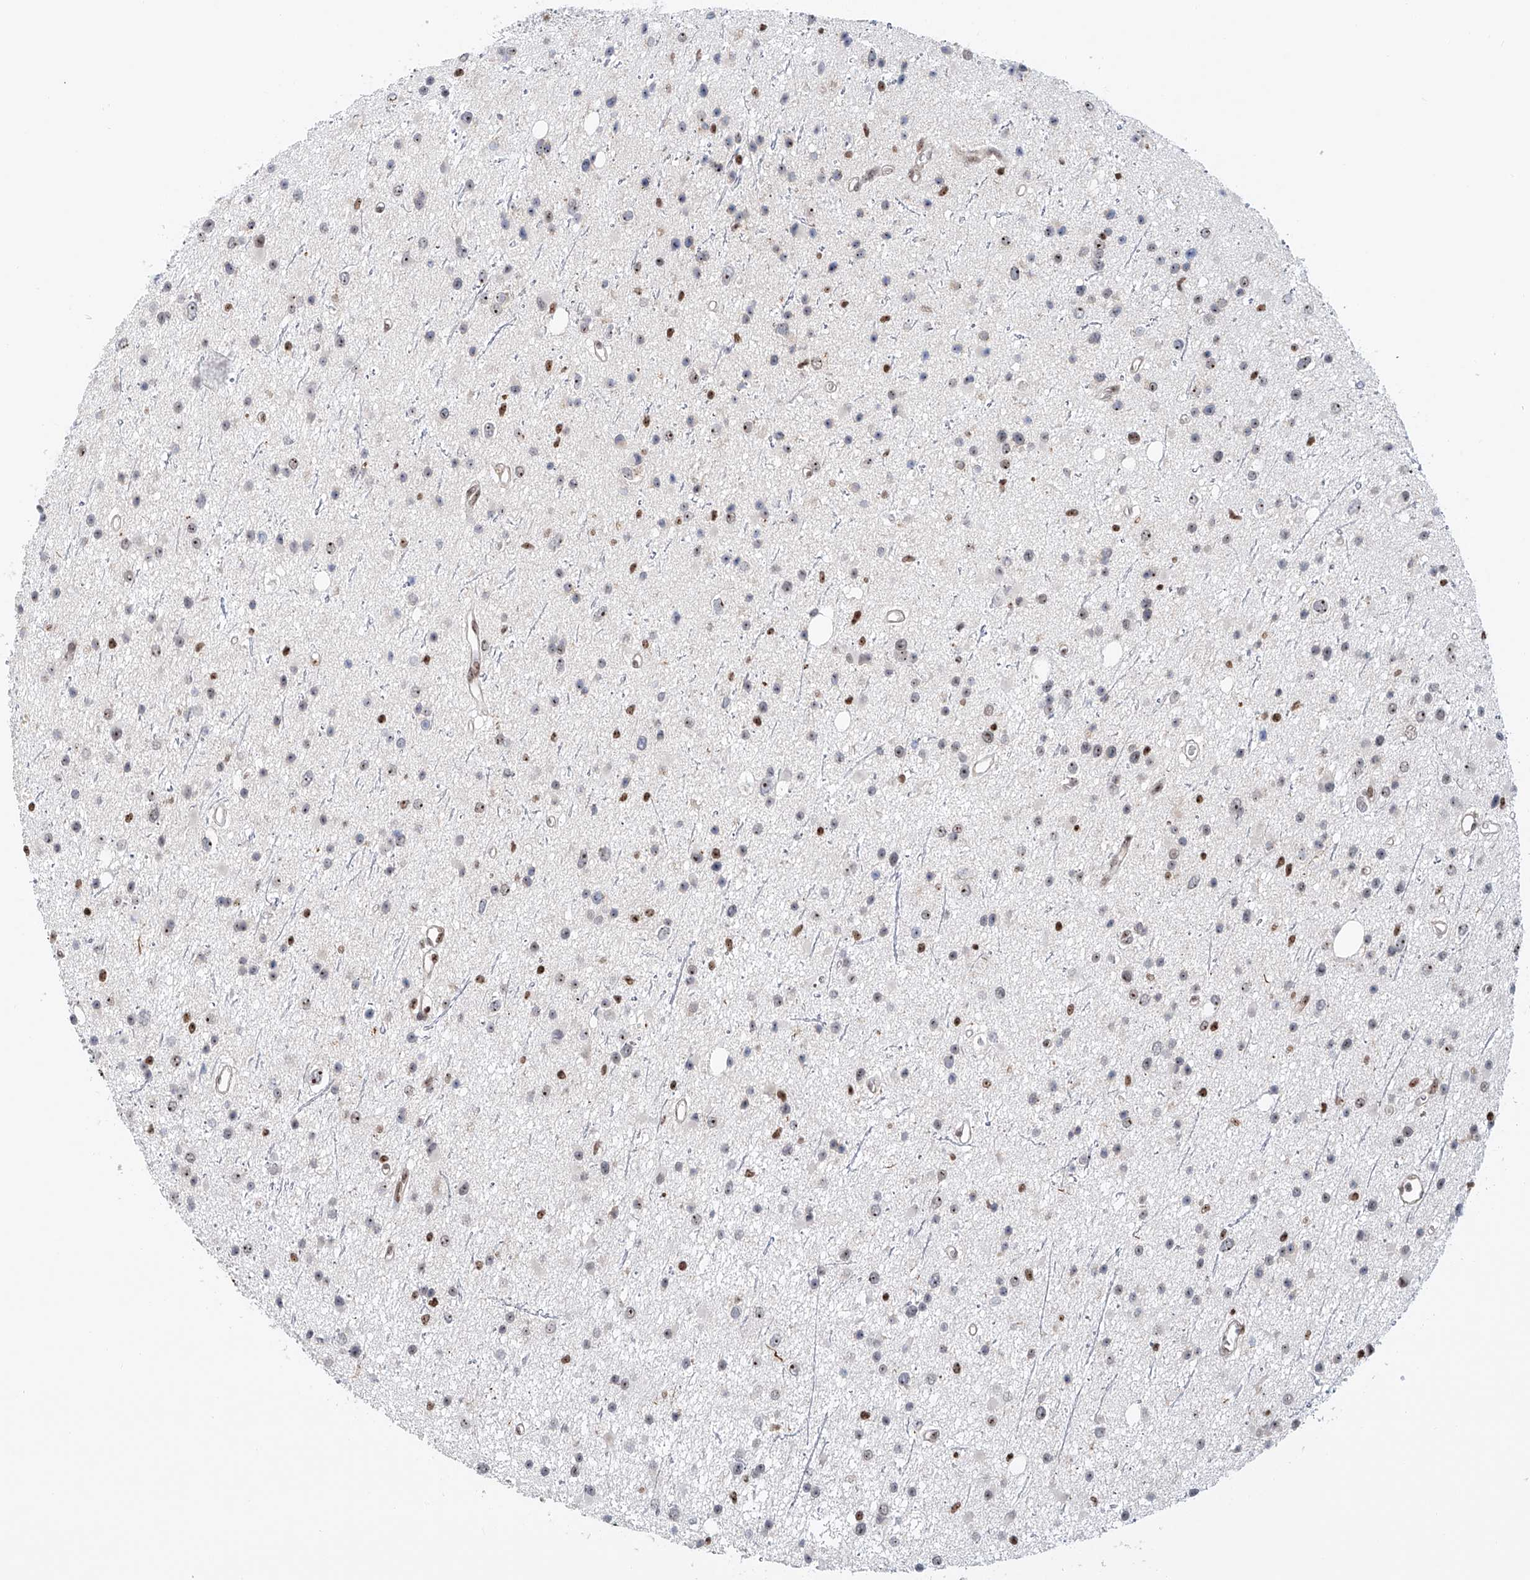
{"staining": {"intensity": "moderate", "quantity": "25%-75%", "location": "nuclear"}, "tissue": "glioma", "cell_type": "Tumor cells", "image_type": "cancer", "snomed": [{"axis": "morphology", "description": "Glioma, malignant, Low grade"}, {"axis": "topography", "description": "Cerebral cortex"}], "caption": "Protein staining reveals moderate nuclear positivity in approximately 25%-75% of tumor cells in glioma. (brown staining indicates protein expression, while blue staining denotes nuclei).", "gene": "PRUNE2", "patient": {"sex": "female", "age": 39}}